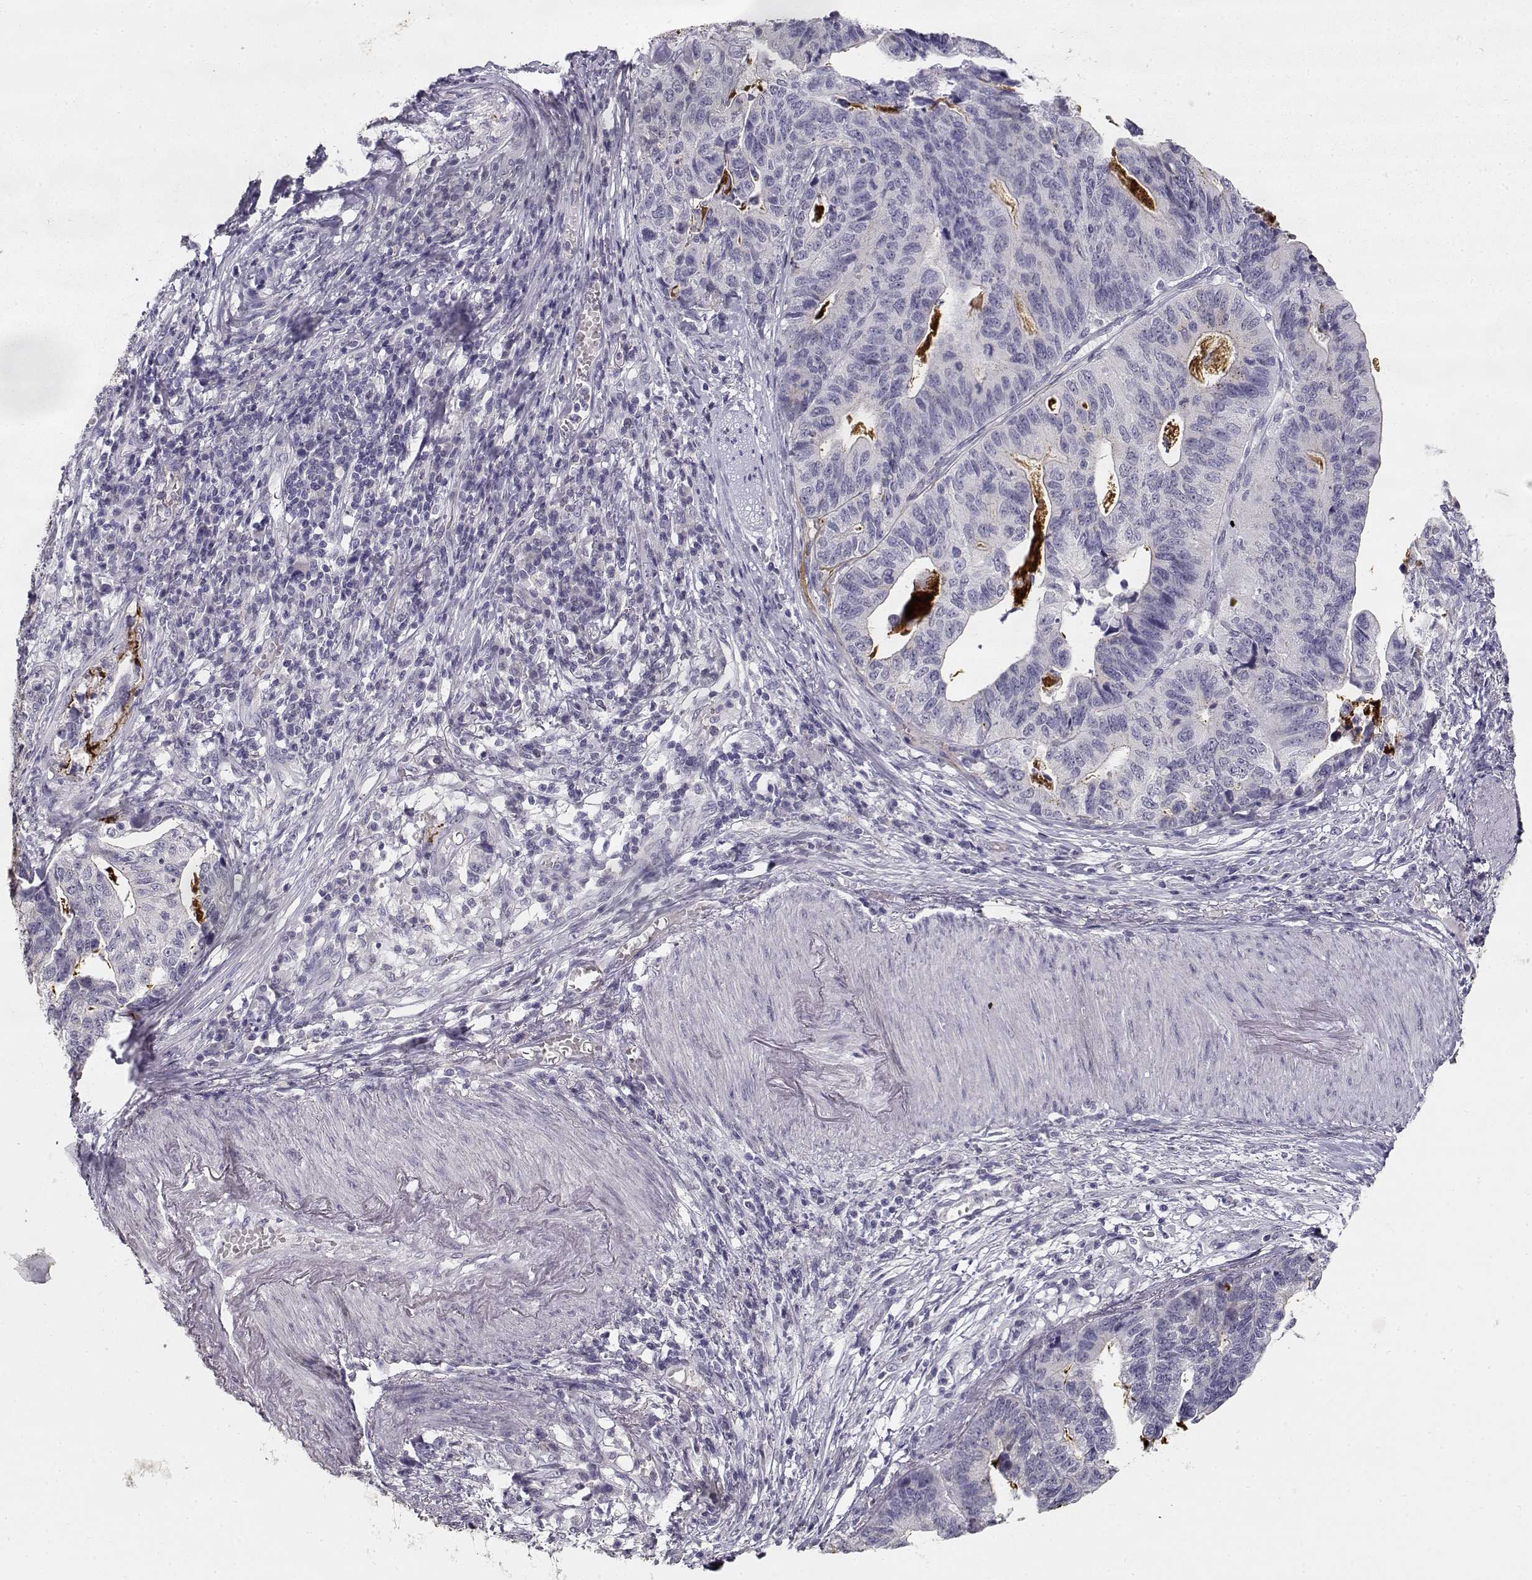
{"staining": {"intensity": "negative", "quantity": "none", "location": "none"}, "tissue": "stomach cancer", "cell_type": "Tumor cells", "image_type": "cancer", "snomed": [{"axis": "morphology", "description": "Adenocarcinoma, NOS"}, {"axis": "topography", "description": "Stomach, upper"}], "caption": "Image shows no significant protein expression in tumor cells of stomach adenocarcinoma. (DAB immunohistochemistry with hematoxylin counter stain).", "gene": "TPH2", "patient": {"sex": "female", "age": 67}}